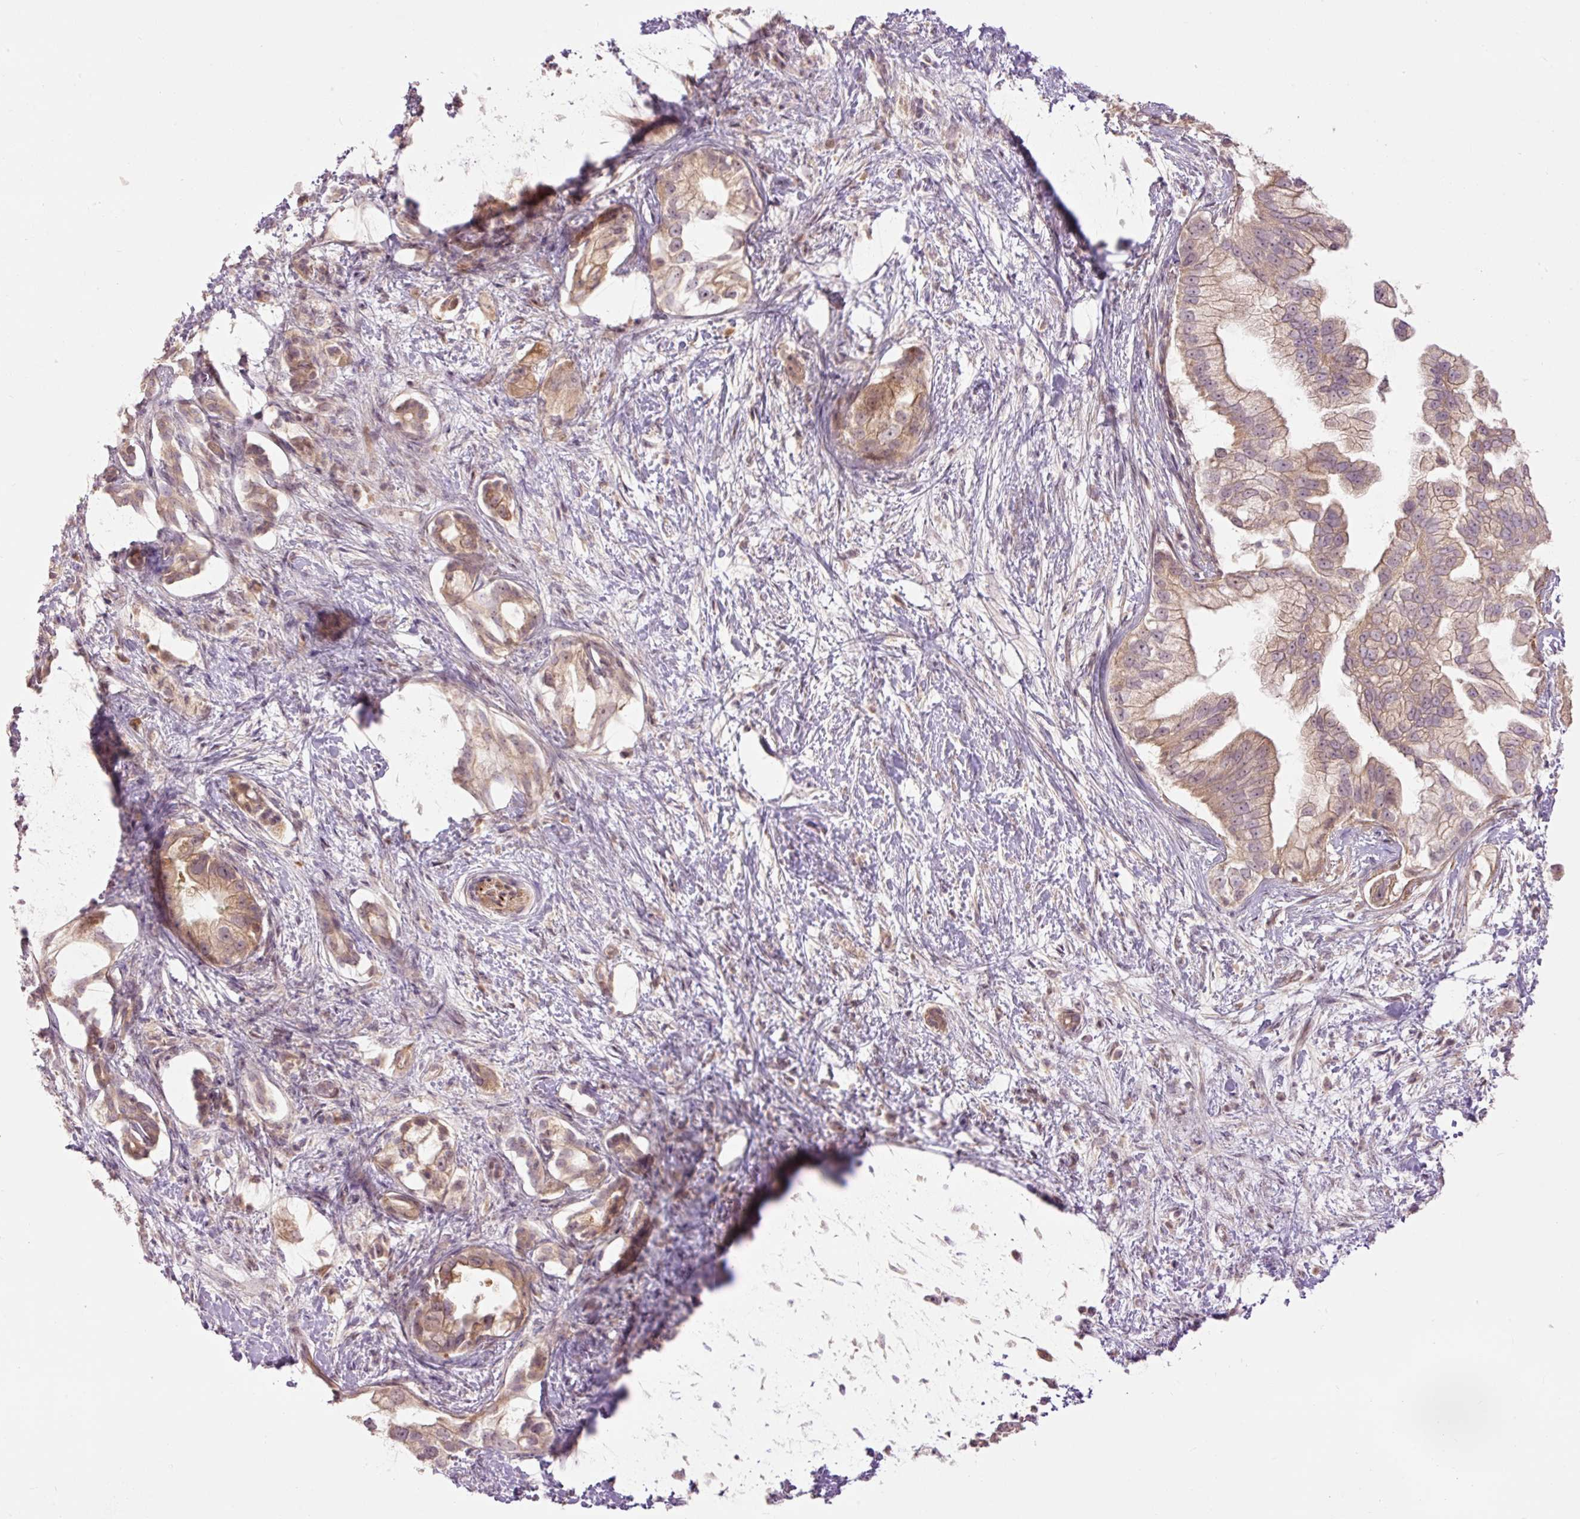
{"staining": {"intensity": "weak", "quantity": "25%-75%", "location": "cytoplasmic/membranous"}, "tissue": "pancreatic cancer", "cell_type": "Tumor cells", "image_type": "cancer", "snomed": [{"axis": "morphology", "description": "Adenocarcinoma, NOS"}, {"axis": "topography", "description": "Pancreas"}], "caption": "Immunohistochemical staining of human pancreatic cancer (adenocarcinoma) shows weak cytoplasmic/membranous protein positivity in about 25%-75% of tumor cells.", "gene": "SLC29A3", "patient": {"sex": "male", "age": 70}}